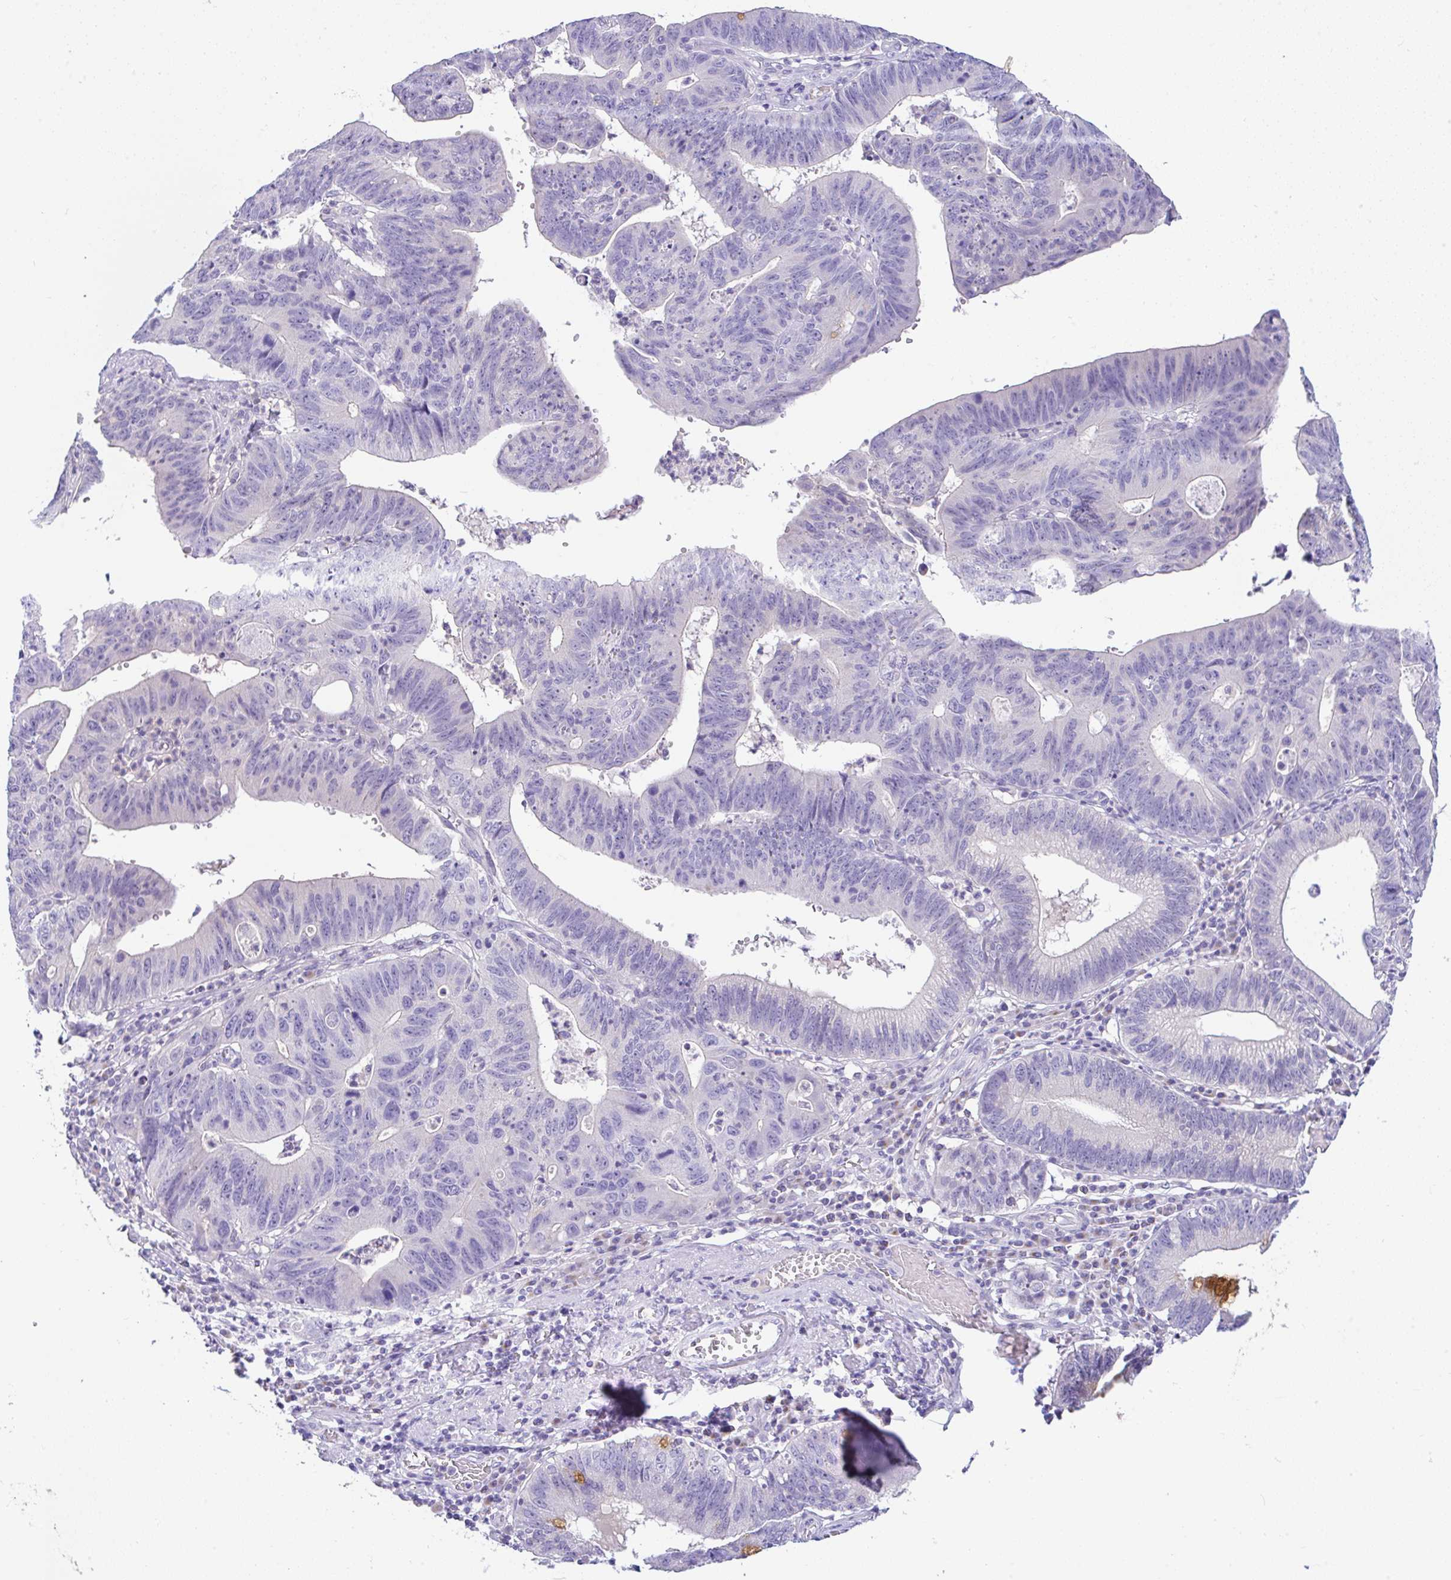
{"staining": {"intensity": "negative", "quantity": "none", "location": "none"}, "tissue": "stomach cancer", "cell_type": "Tumor cells", "image_type": "cancer", "snomed": [{"axis": "morphology", "description": "Adenocarcinoma, NOS"}, {"axis": "topography", "description": "Stomach"}], "caption": "Tumor cells are negative for protein expression in human adenocarcinoma (stomach).", "gene": "SERPINE3", "patient": {"sex": "male", "age": 59}}